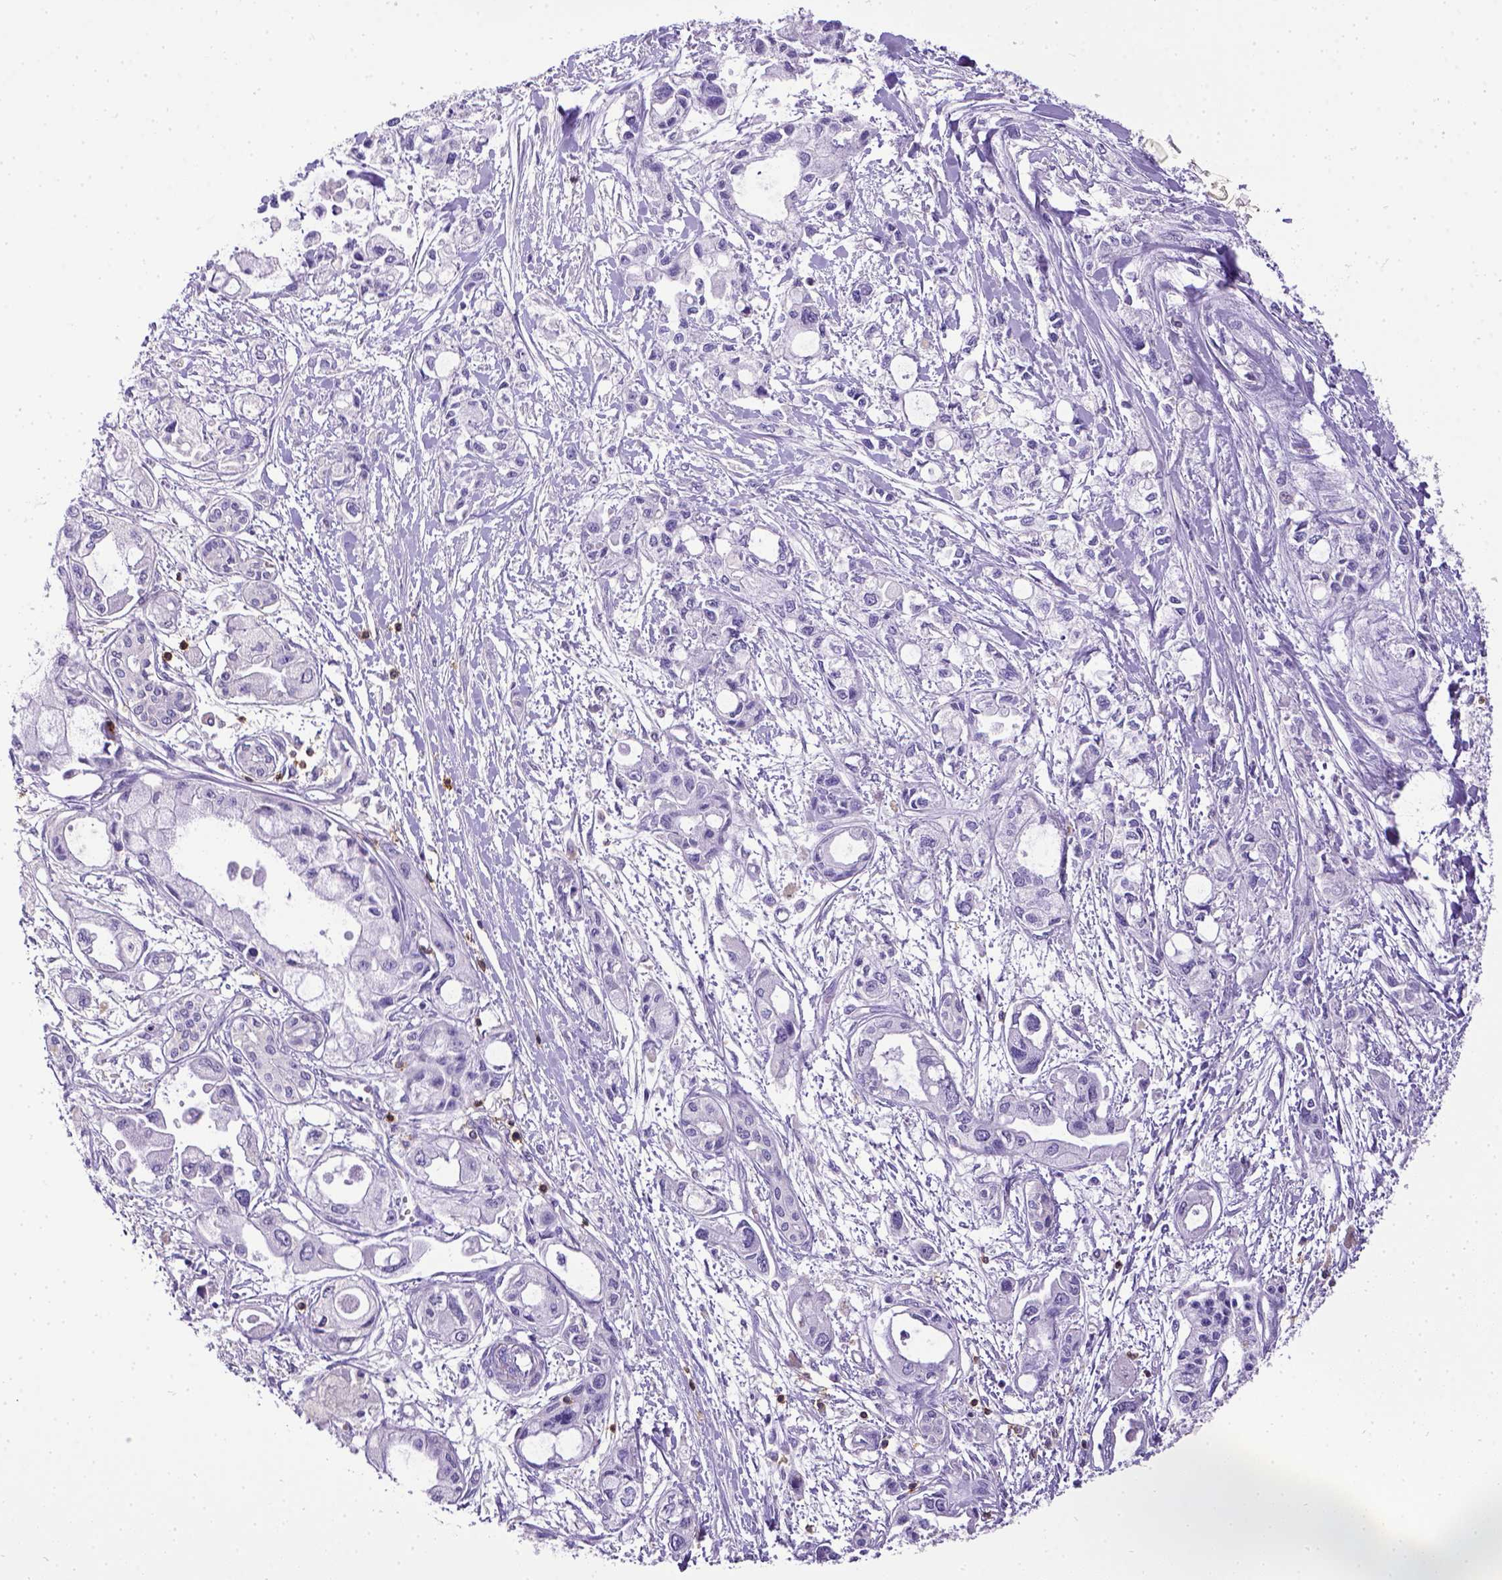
{"staining": {"intensity": "negative", "quantity": "none", "location": "none"}, "tissue": "pancreatic cancer", "cell_type": "Tumor cells", "image_type": "cancer", "snomed": [{"axis": "morphology", "description": "Adenocarcinoma, NOS"}, {"axis": "topography", "description": "Pancreas"}], "caption": "This is an IHC micrograph of human pancreatic adenocarcinoma. There is no expression in tumor cells.", "gene": "CD3E", "patient": {"sex": "female", "age": 61}}